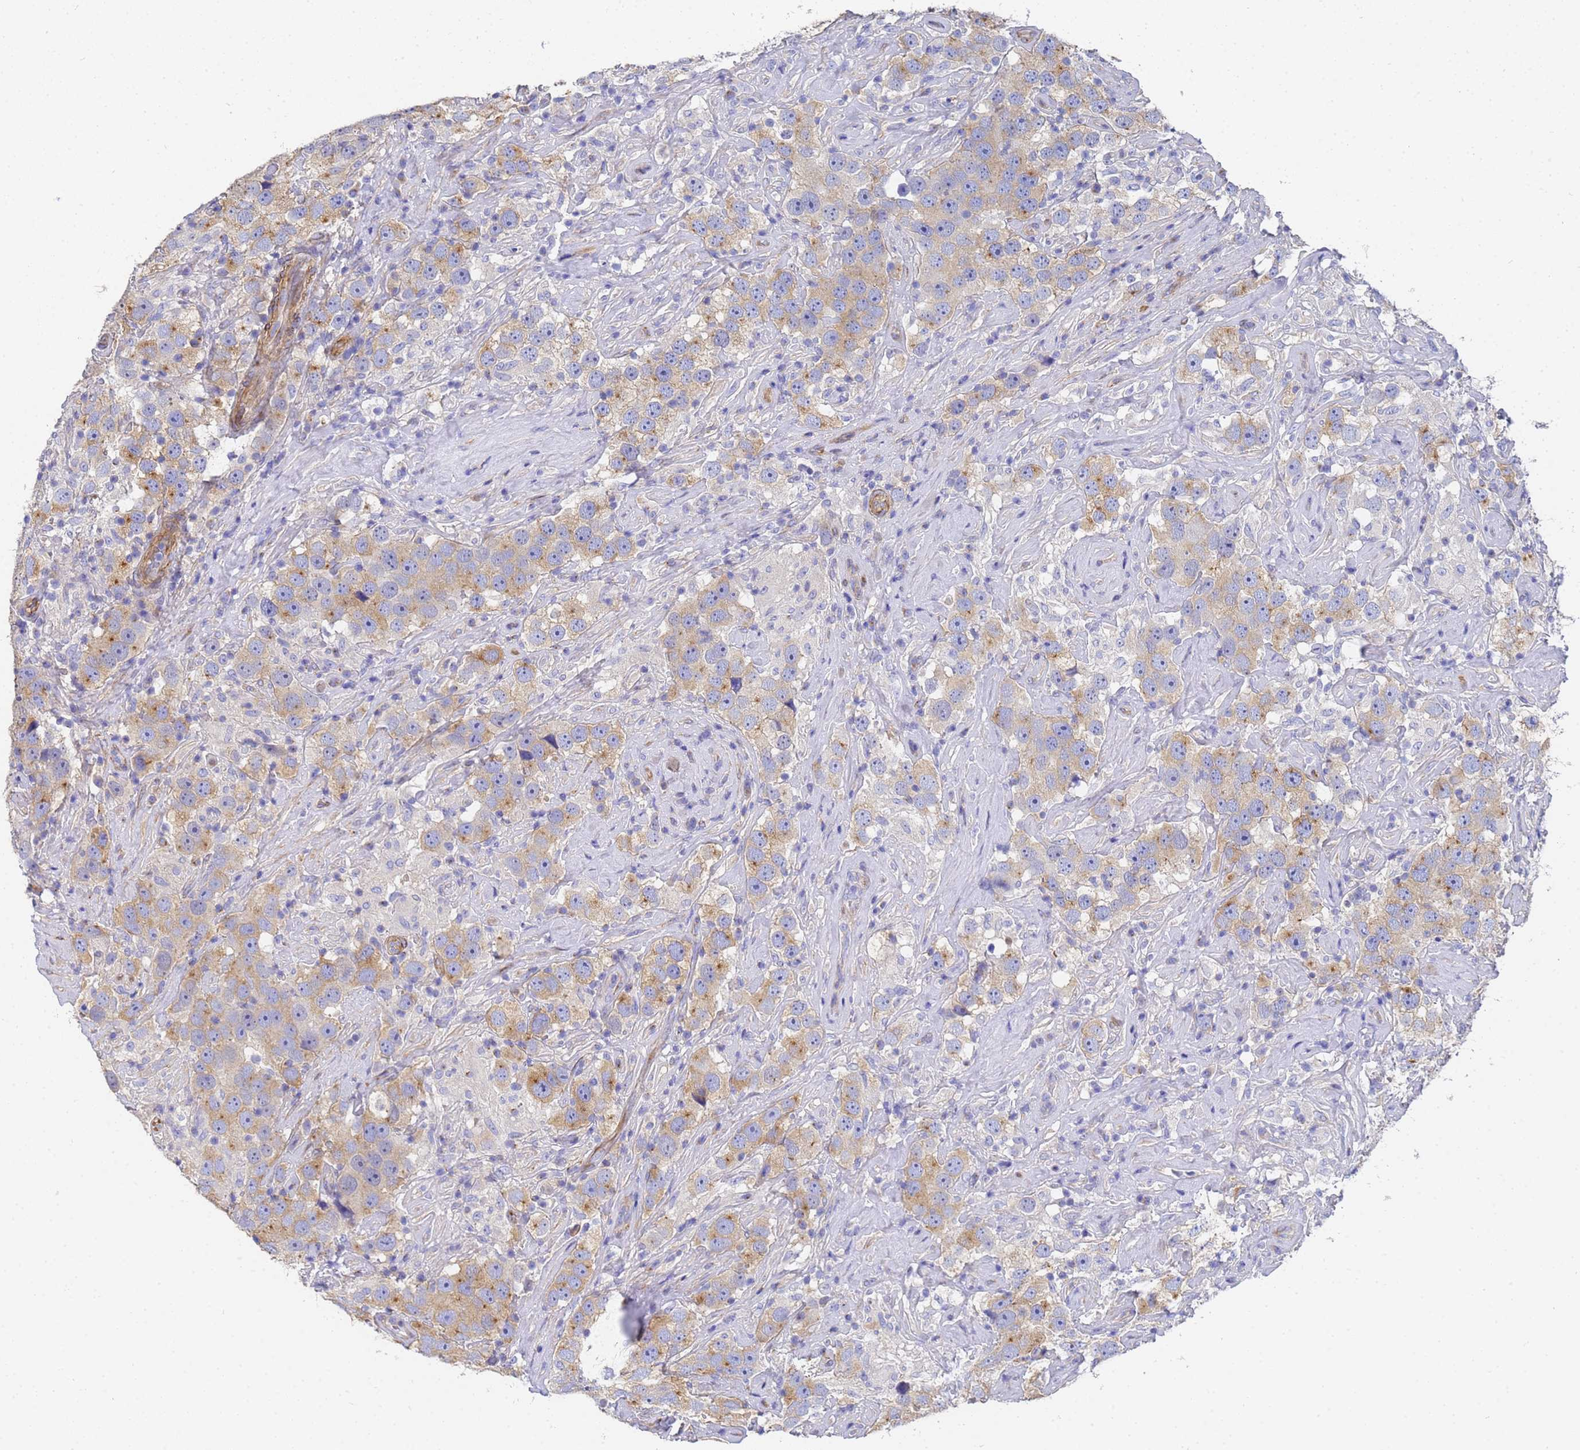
{"staining": {"intensity": "weak", "quantity": ">75%", "location": "cytoplasmic/membranous"}, "tissue": "testis cancer", "cell_type": "Tumor cells", "image_type": "cancer", "snomed": [{"axis": "morphology", "description": "Seminoma, NOS"}, {"axis": "topography", "description": "Testis"}], "caption": "Testis seminoma tissue shows weak cytoplasmic/membranous expression in about >75% of tumor cells, visualized by immunohistochemistry. Immunohistochemistry (ihc) stains the protein in brown and the nuclei are stained blue.", "gene": "TUBB1", "patient": {"sex": "male", "age": 49}}